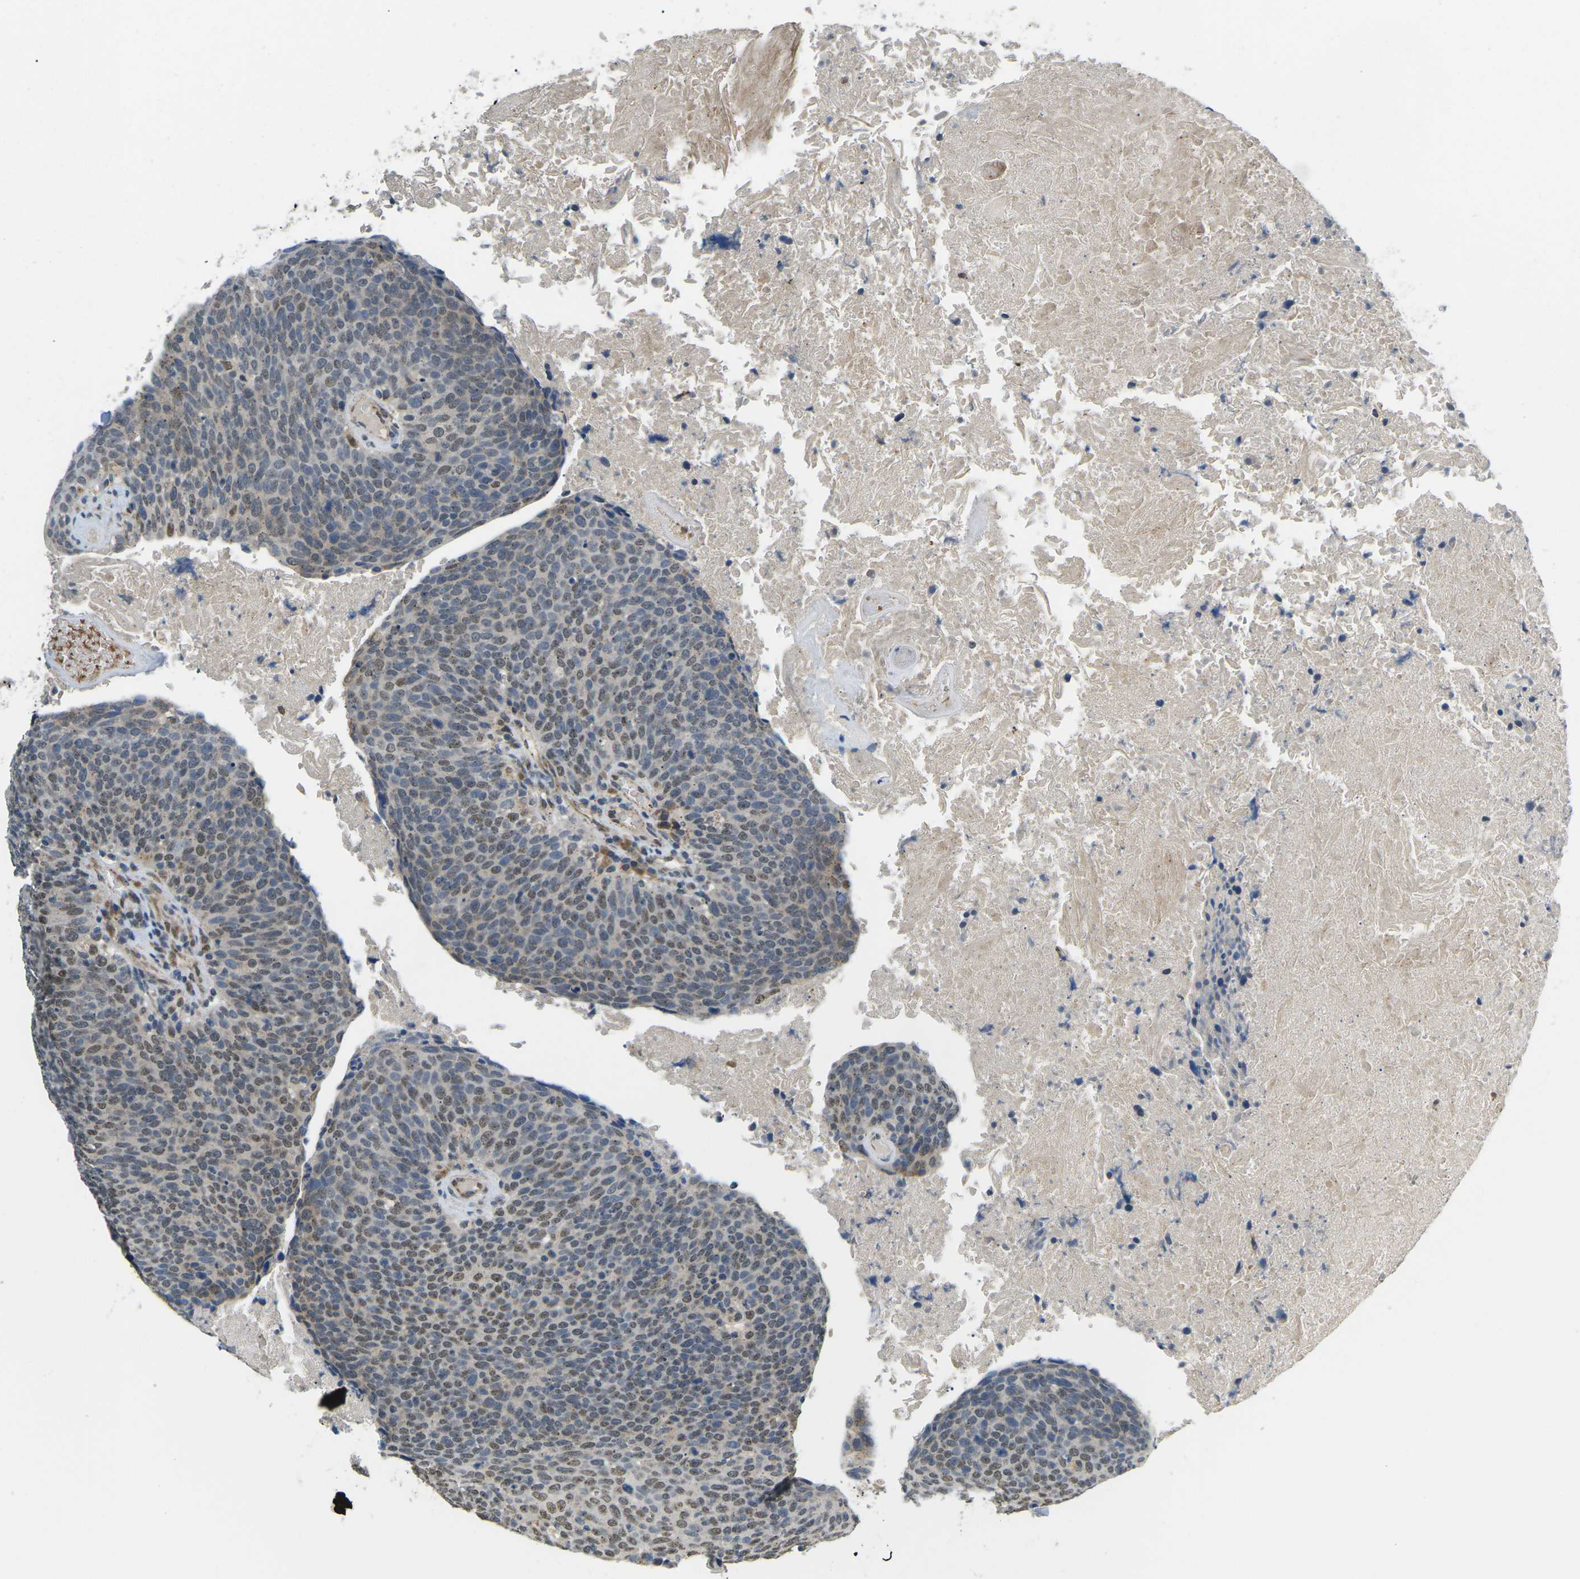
{"staining": {"intensity": "moderate", "quantity": "25%-75%", "location": "nuclear"}, "tissue": "head and neck cancer", "cell_type": "Tumor cells", "image_type": "cancer", "snomed": [{"axis": "morphology", "description": "Squamous cell carcinoma, NOS"}, {"axis": "morphology", "description": "Squamous cell carcinoma, metastatic, NOS"}, {"axis": "topography", "description": "Lymph node"}, {"axis": "topography", "description": "Head-Neck"}], "caption": "Immunohistochemistry of human head and neck cancer (squamous cell carcinoma) demonstrates medium levels of moderate nuclear expression in about 25%-75% of tumor cells. The protein is stained brown, and the nuclei are stained in blue (DAB (3,3'-diaminobenzidine) IHC with brightfield microscopy, high magnification).", "gene": "ERBB4", "patient": {"sex": "male", "age": 62}}